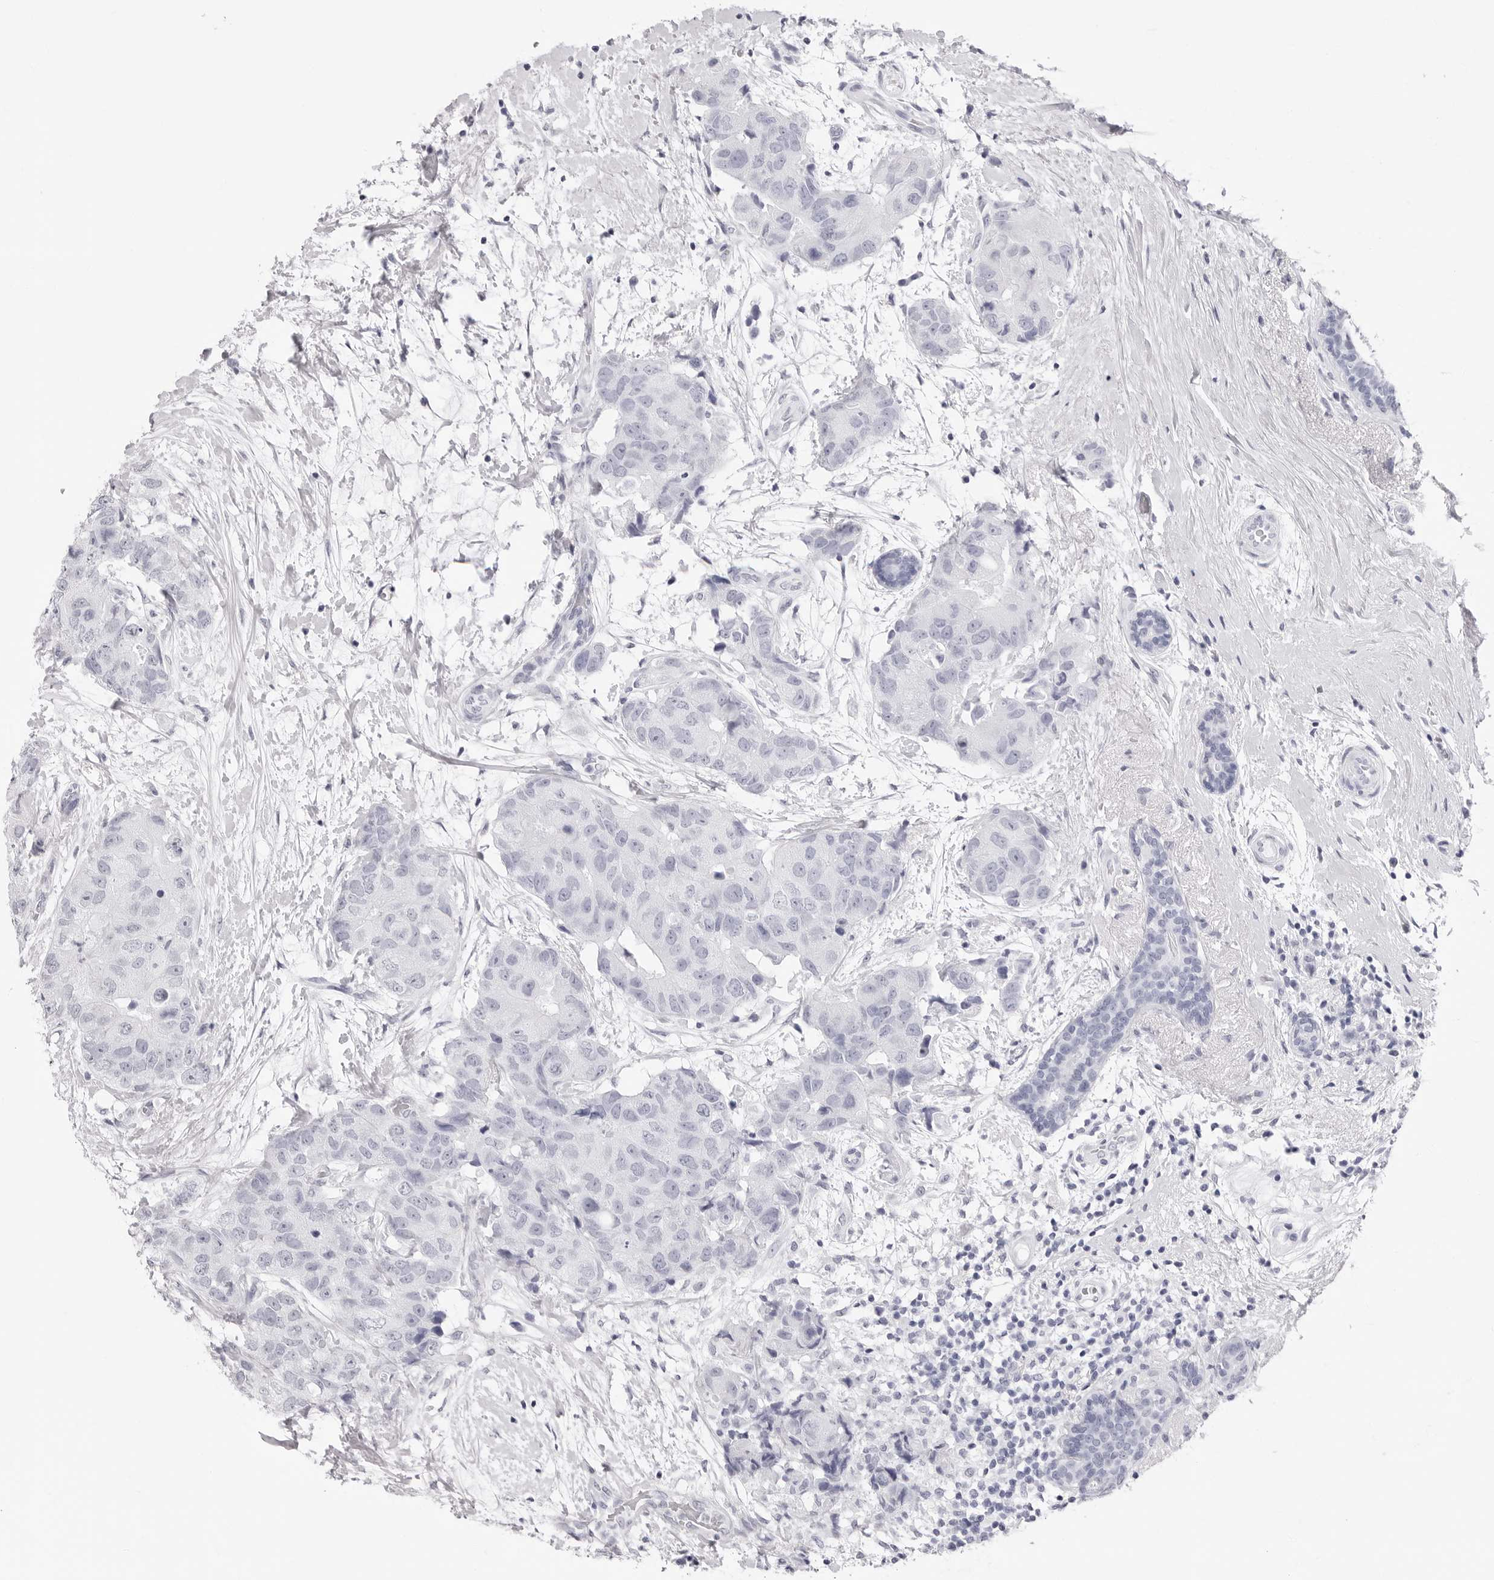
{"staining": {"intensity": "negative", "quantity": "none", "location": "none"}, "tissue": "breast cancer", "cell_type": "Tumor cells", "image_type": "cancer", "snomed": [{"axis": "morphology", "description": "Duct carcinoma"}, {"axis": "topography", "description": "Breast"}], "caption": "High power microscopy histopathology image of an immunohistochemistry (IHC) micrograph of invasive ductal carcinoma (breast), revealing no significant staining in tumor cells.", "gene": "TSSK1B", "patient": {"sex": "female", "age": 62}}